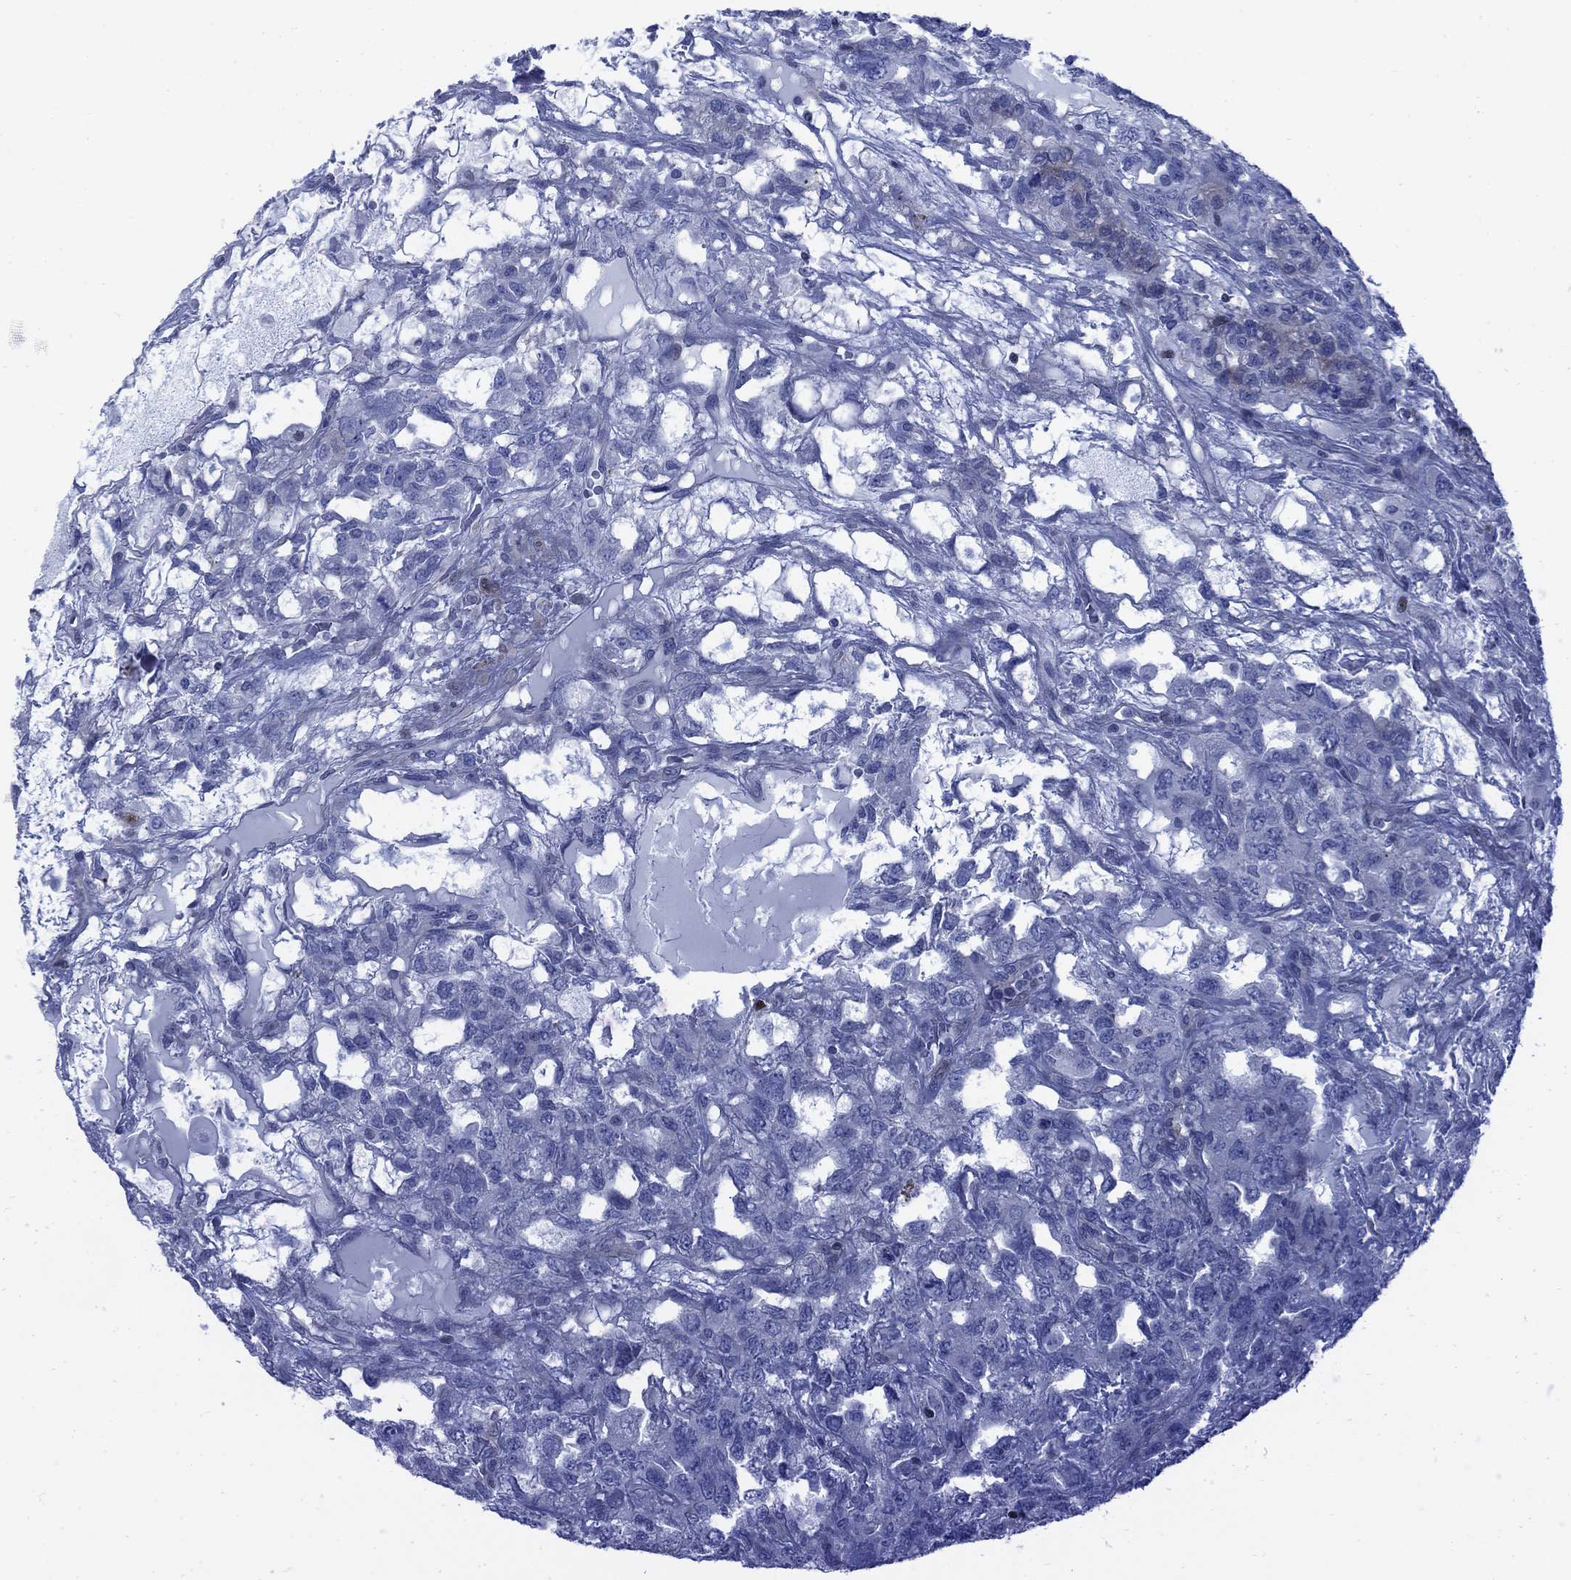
{"staining": {"intensity": "negative", "quantity": "none", "location": "none"}, "tissue": "testis cancer", "cell_type": "Tumor cells", "image_type": "cancer", "snomed": [{"axis": "morphology", "description": "Seminoma, NOS"}, {"axis": "topography", "description": "Testis"}], "caption": "This is an immunohistochemistry histopathology image of testis seminoma. There is no staining in tumor cells.", "gene": "MYO3A", "patient": {"sex": "male", "age": 52}}